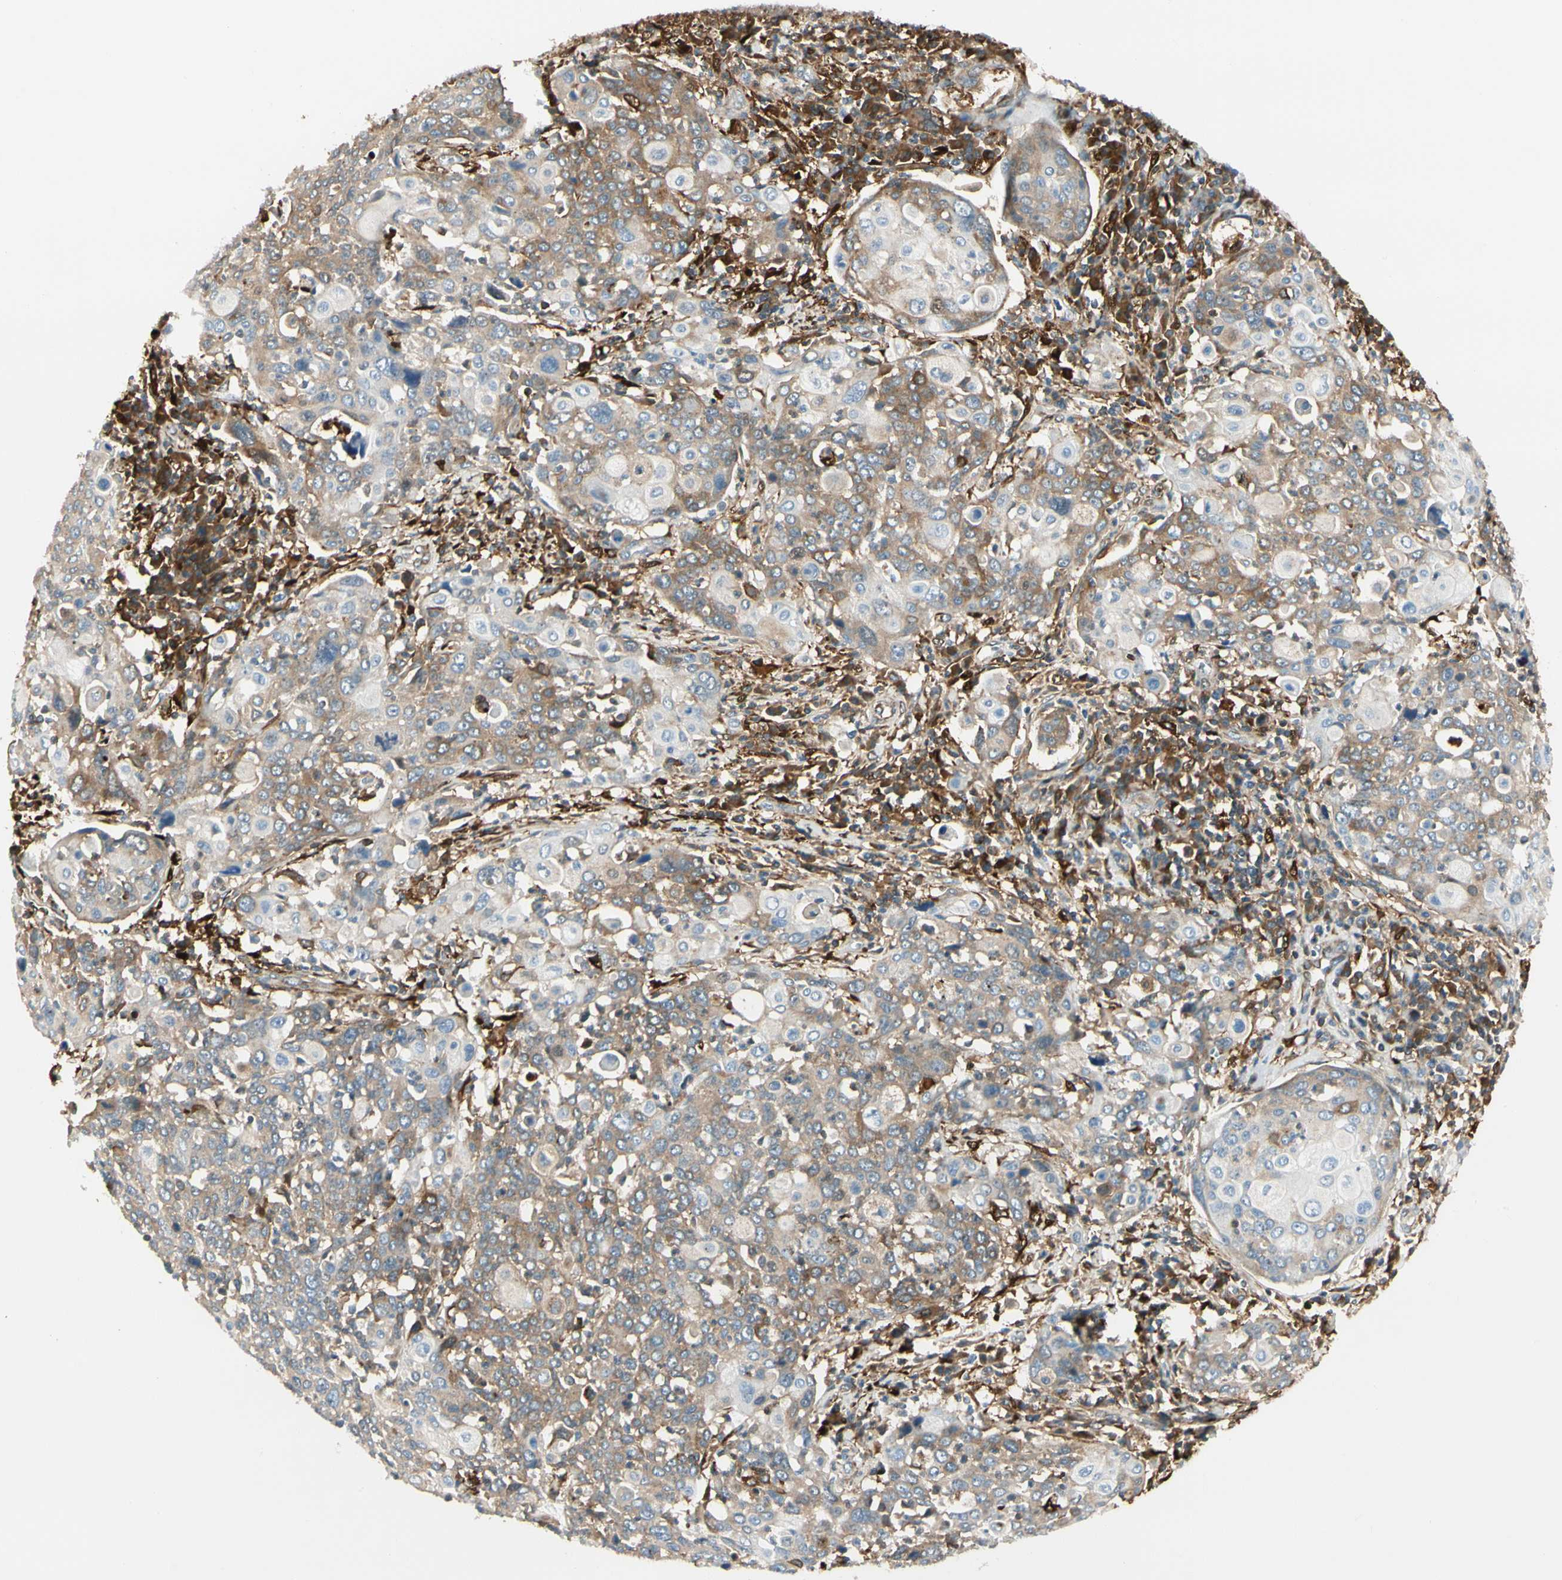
{"staining": {"intensity": "weak", "quantity": "25%-75%", "location": "cytoplasmic/membranous"}, "tissue": "cervical cancer", "cell_type": "Tumor cells", "image_type": "cancer", "snomed": [{"axis": "morphology", "description": "Squamous cell carcinoma, NOS"}, {"axis": "topography", "description": "Cervix"}], "caption": "Immunohistochemistry (IHC) of cervical cancer (squamous cell carcinoma) displays low levels of weak cytoplasmic/membranous expression in approximately 25%-75% of tumor cells.", "gene": "FTH1", "patient": {"sex": "female", "age": 40}}